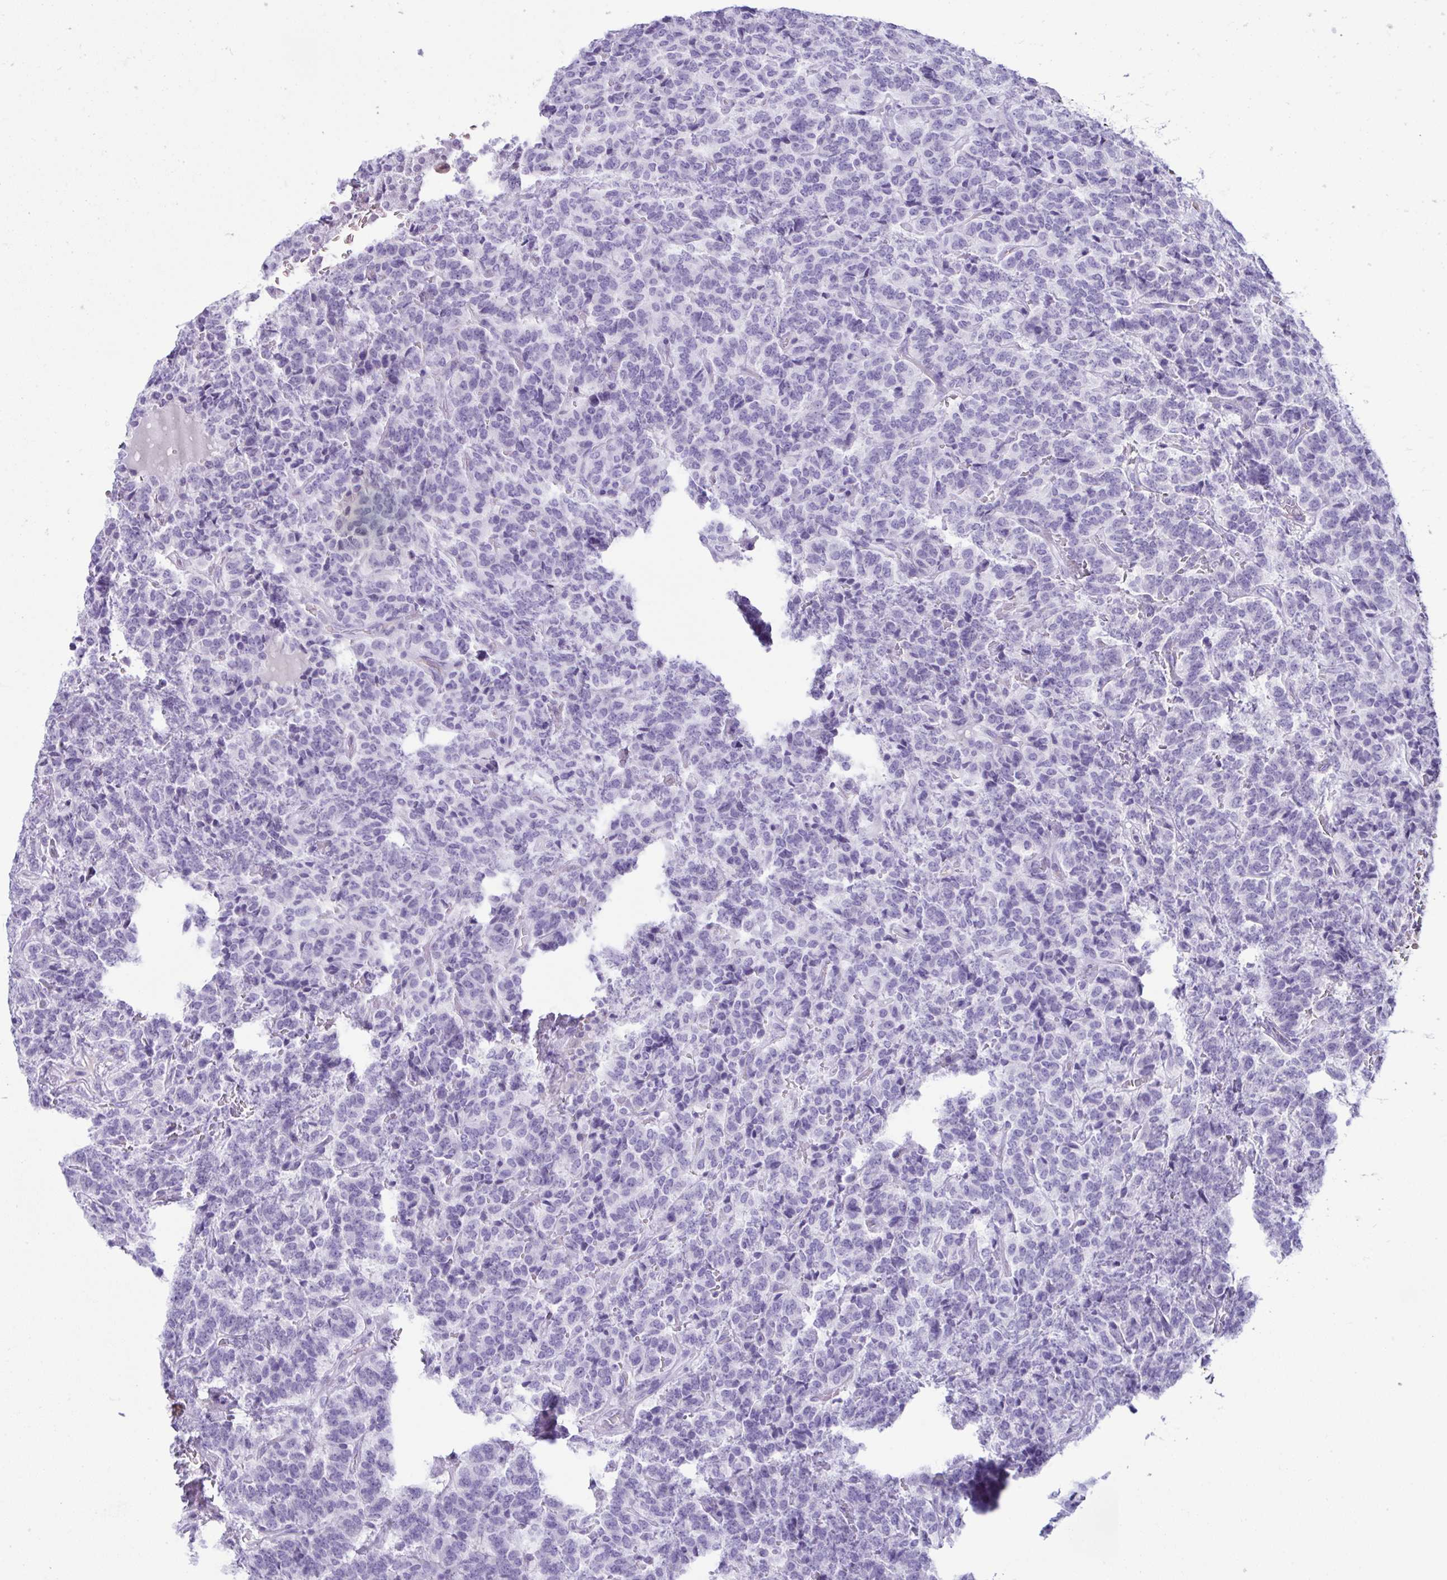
{"staining": {"intensity": "negative", "quantity": "none", "location": "none"}, "tissue": "carcinoid", "cell_type": "Tumor cells", "image_type": "cancer", "snomed": [{"axis": "morphology", "description": "Carcinoid, malignant, NOS"}, {"axis": "topography", "description": "Pancreas"}], "caption": "This is an immunohistochemistry (IHC) histopathology image of human carcinoid. There is no expression in tumor cells.", "gene": "JCHAIN", "patient": {"sex": "male", "age": 36}}